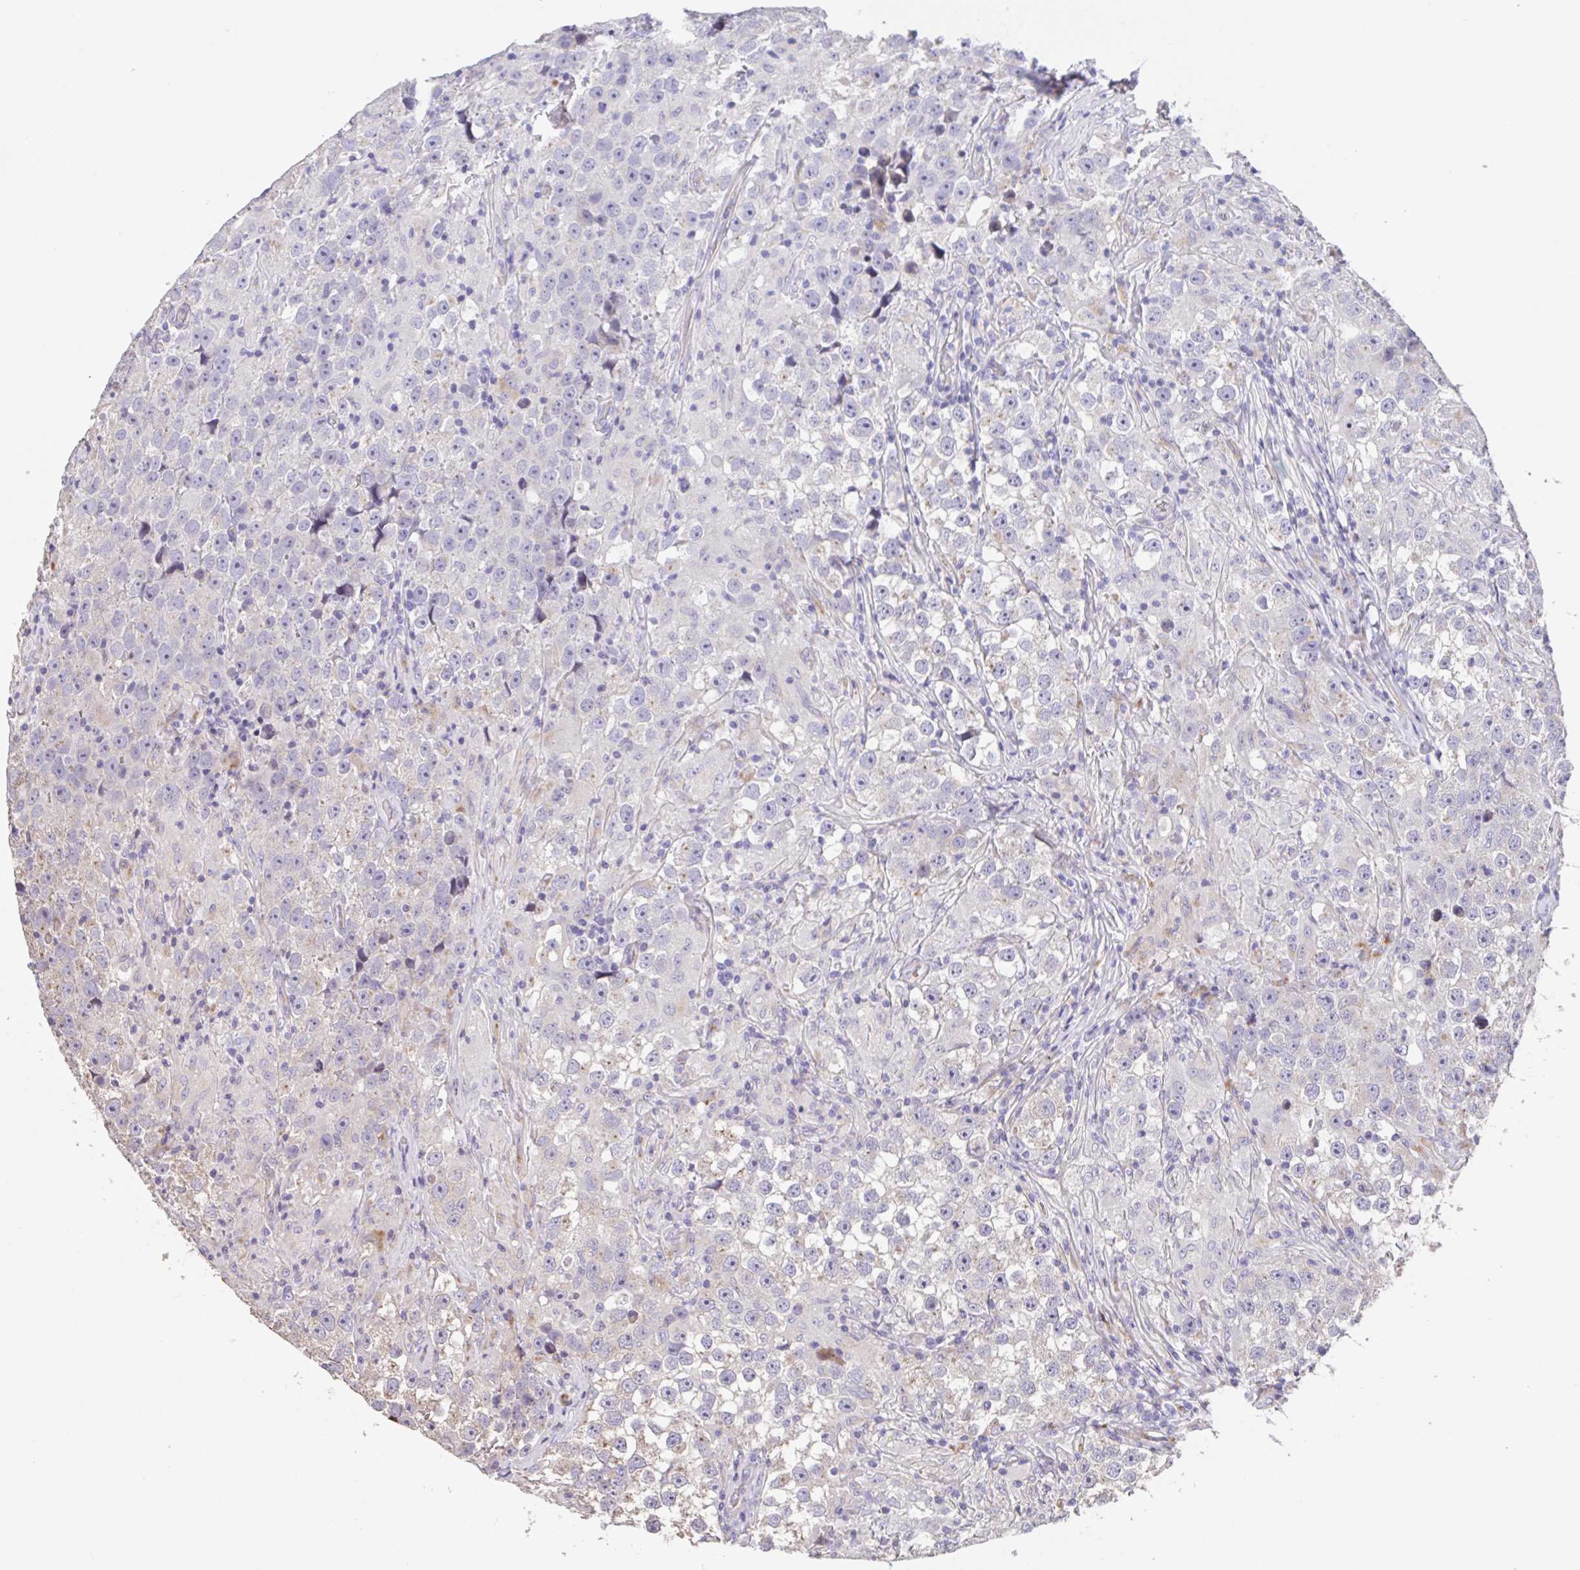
{"staining": {"intensity": "negative", "quantity": "none", "location": "none"}, "tissue": "testis cancer", "cell_type": "Tumor cells", "image_type": "cancer", "snomed": [{"axis": "morphology", "description": "Seminoma, NOS"}, {"axis": "topography", "description": "Testis"}], "caption": "Image shows no protein positivity in tumor cells of testis seminoma tissue.", "gene": "RUNDC3B", "patient": {"sex": "male", "age": 46}}